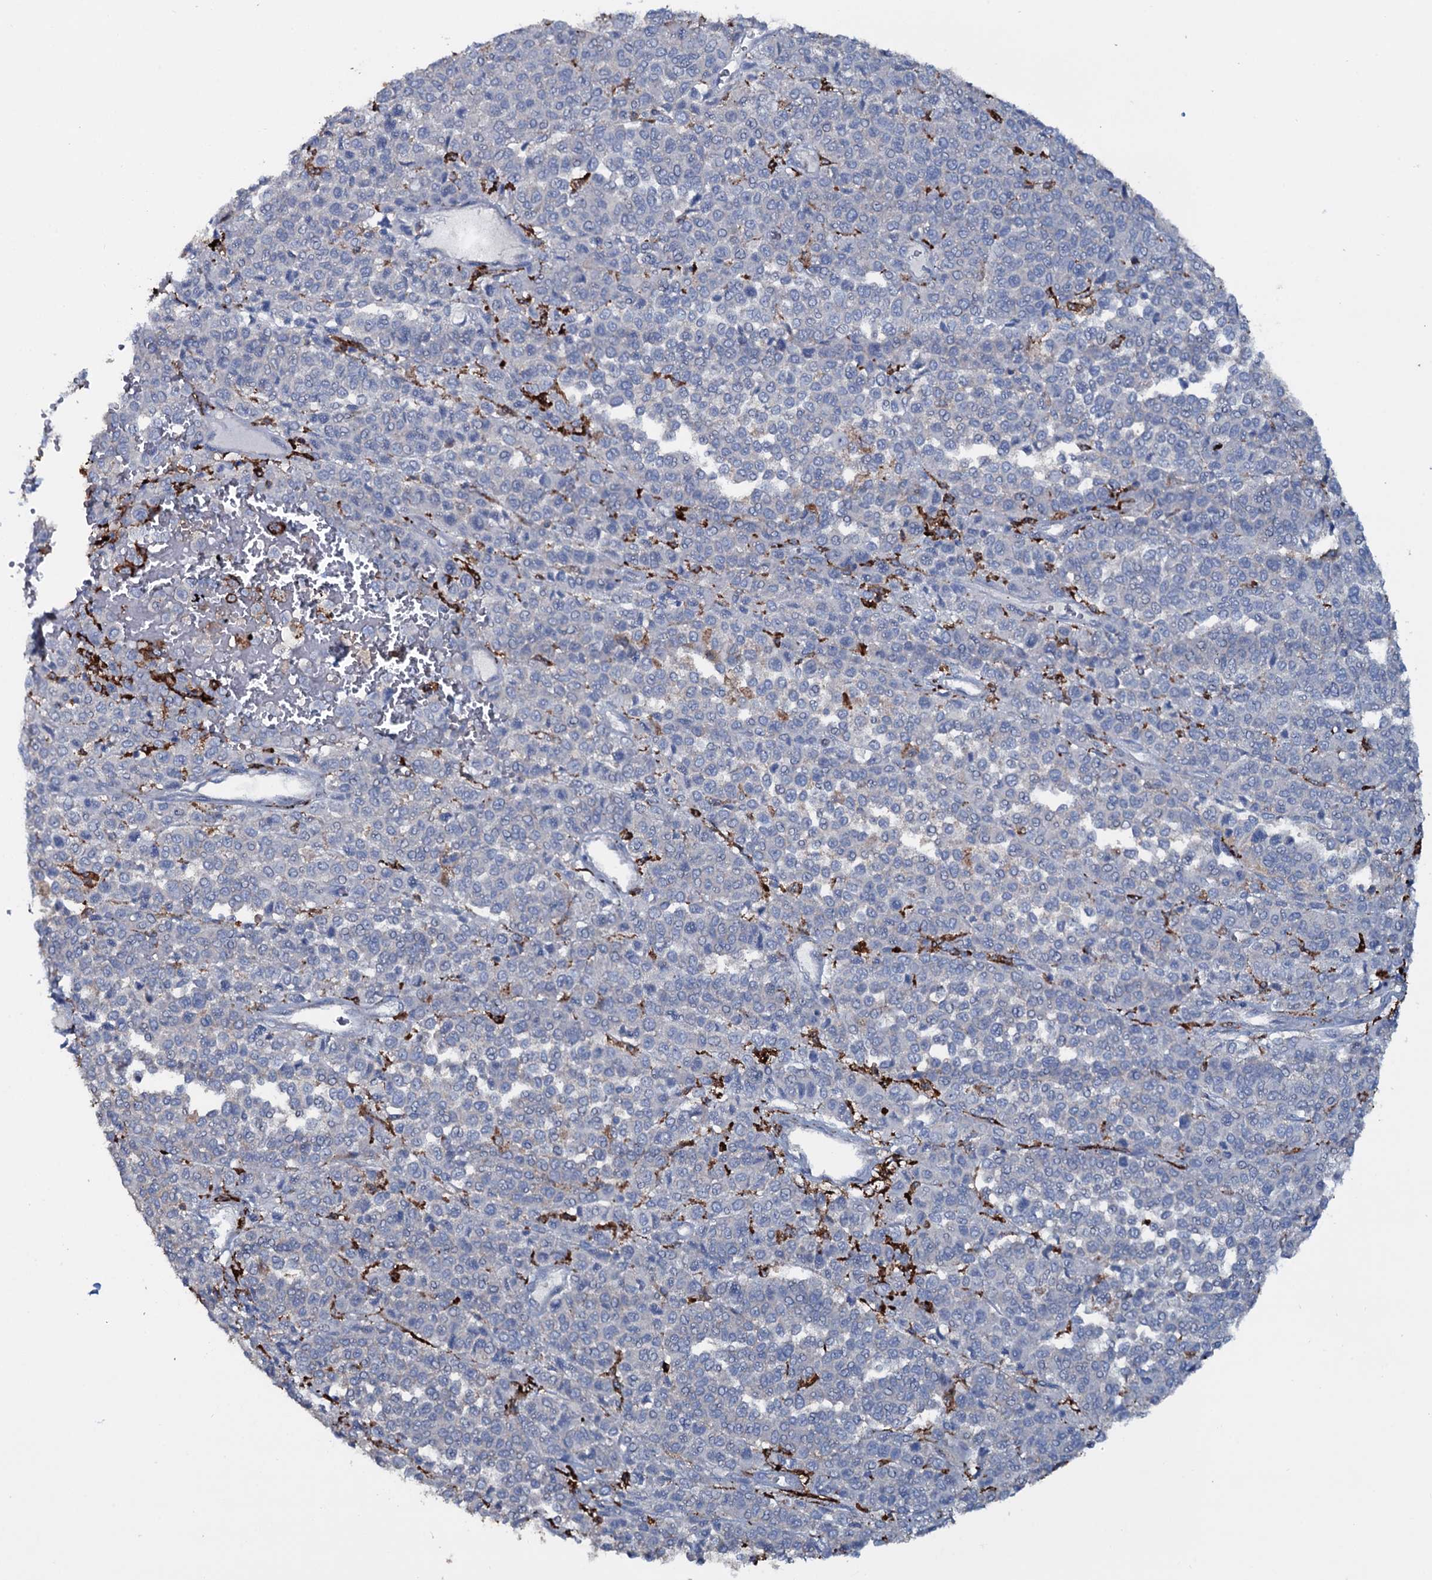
{"staining": {"intensity": "negative", "quantity": "none", "location": "none"}, "tissue": "melanoma", "cell_type": "Tumor cells", "image_type": "cancer", "snomed": [{"axis": "morphology", "description": "Malignant melanoma, Metastatic site"}, {"axis": "topography", "description": "Pancreas"}], "caption": "The photomicrograph reveals no staining of tumor cells in melanoma.", "gene": "OSBPL2", "patient": {"sex": "female", "age": 30}}